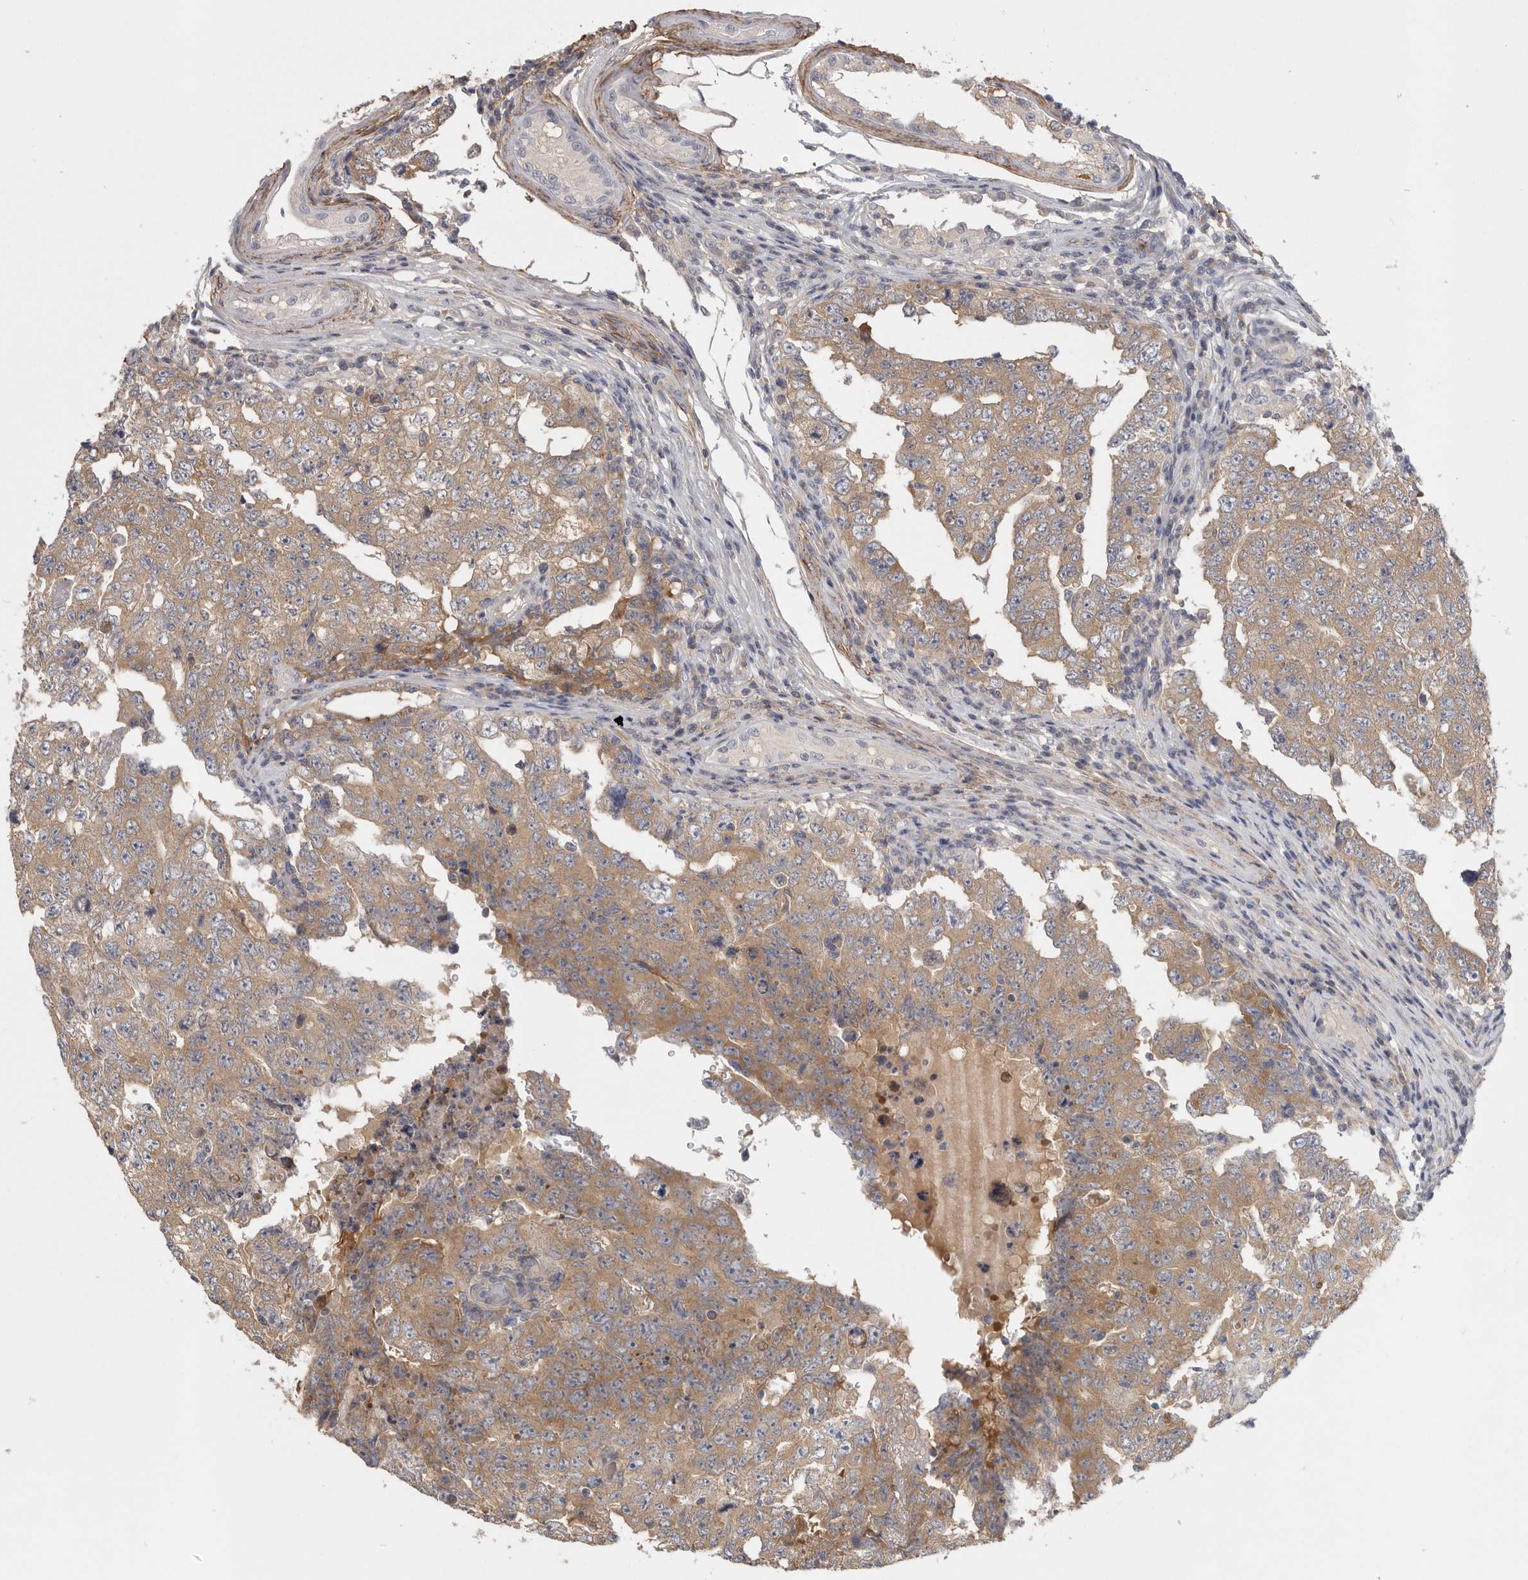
{"staining": {"intensity": "moderate", "quantity": ">75%", "location": "cytoplasmic/membranous"}, "tissue": "testis cancer", "cell_type": "Tumor cells", "image_type": "cancer", "snomed": [{"axis": "morphology", "description": "Carcinoma, Embryonal, NOS"}, {"axis": "topography", "description": "Testis"}], "caption": "IHC micrograph of human testis cancer stained for a protein (brown), which shows medium levels of moderate cytoplasmic/membranous expression in about >75% of tumor cells.", "gene": "CFAP298", "patient": {"sex": "male", "age": 26}}